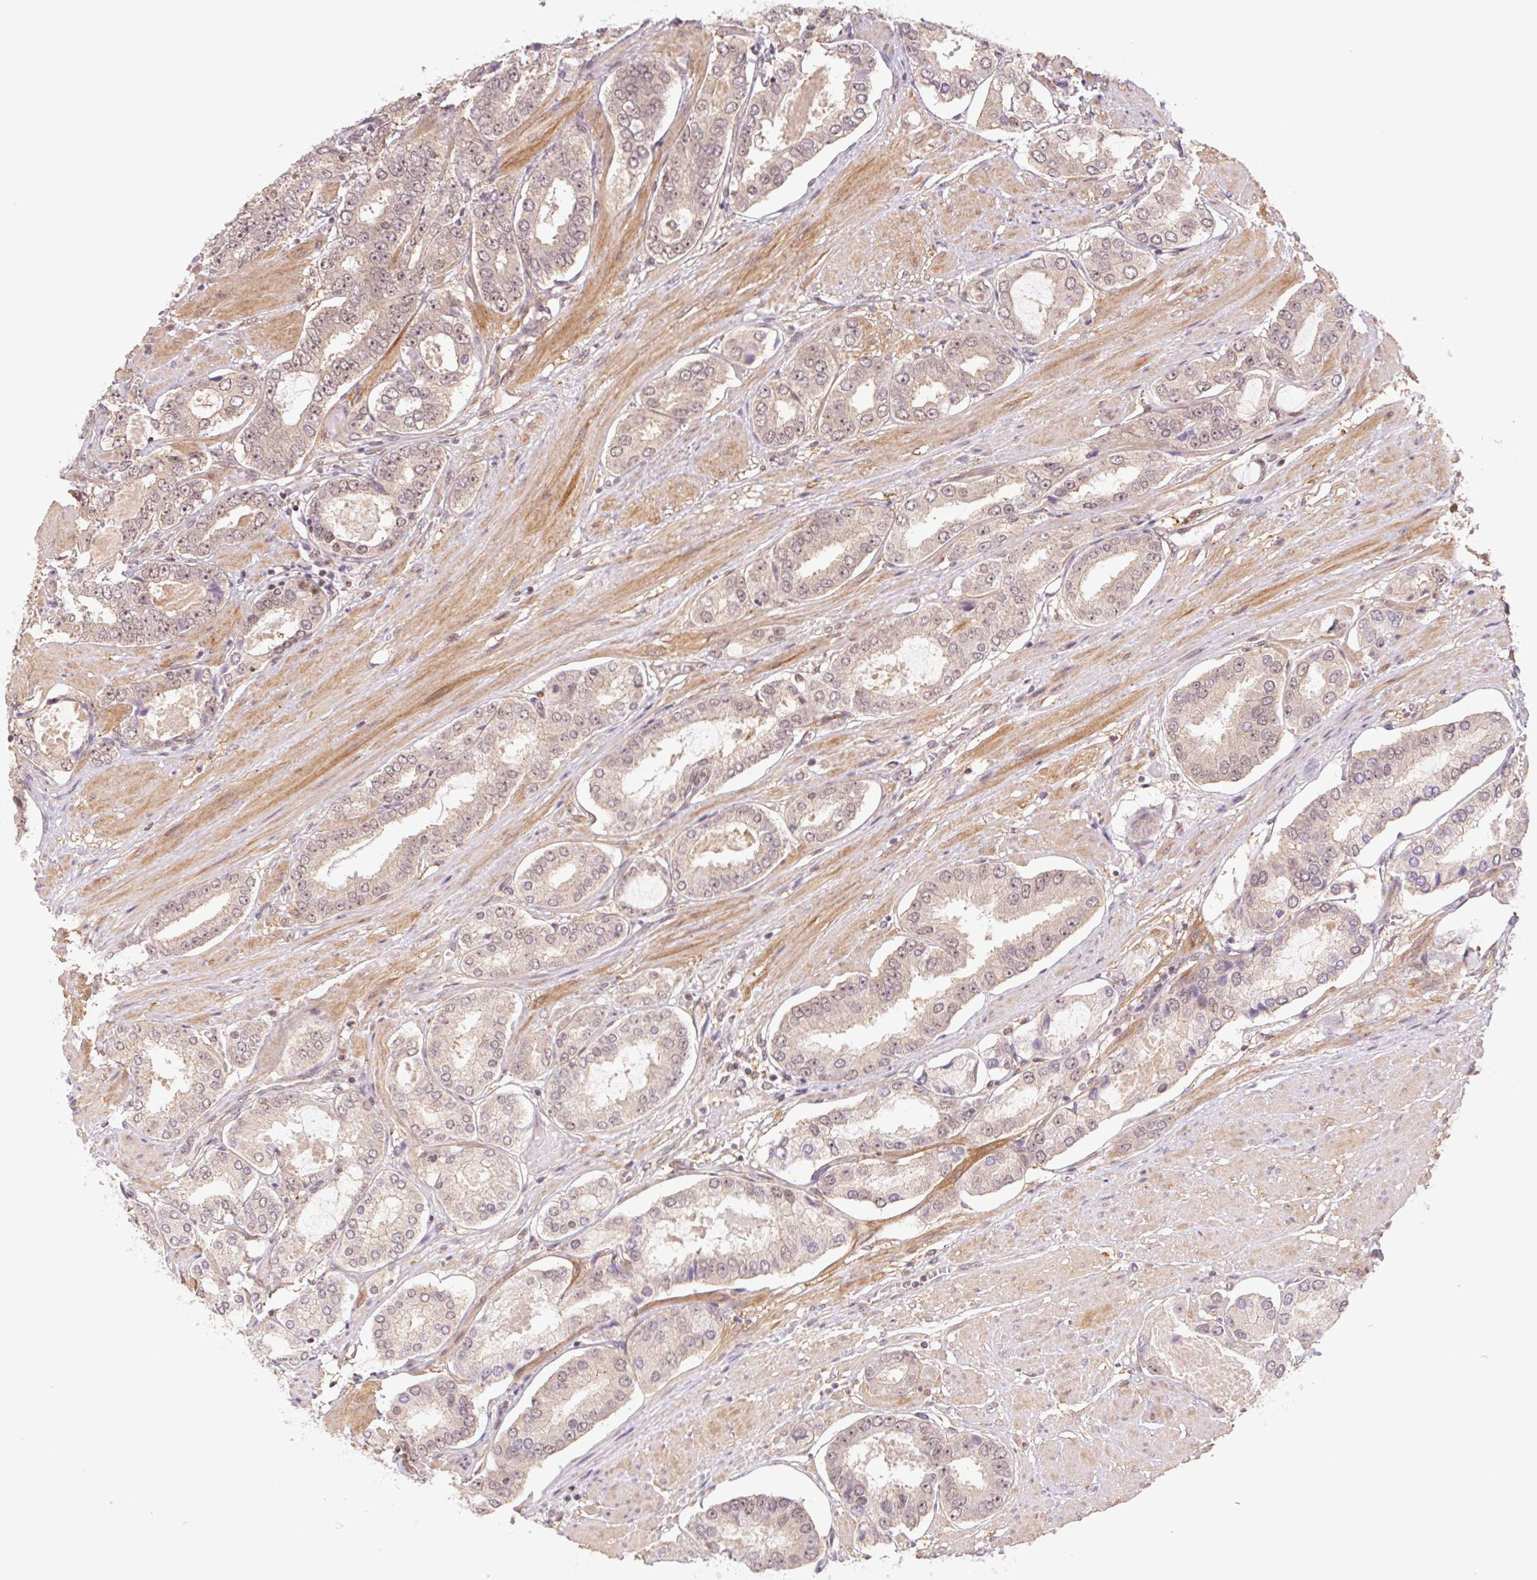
{"staining": {"intensity": "weak", "quantity": "<25%", "location": "nuclear"}, "tissue": "prostate cancer", "cell_type": "Tumor cells", "image_type": "cancer", "snomed": [{"axis": "morphology", "description": "Adenocarcinoma, High grade"}, {"axis": "topography", "description": "Prostate"}], "caption": "This is an IHC image of prostate high-grade adenocarcinoma. There is no staining in tumor cells.", "gene": "CWC25", "patient": {"sex": "male", "age": 63}}